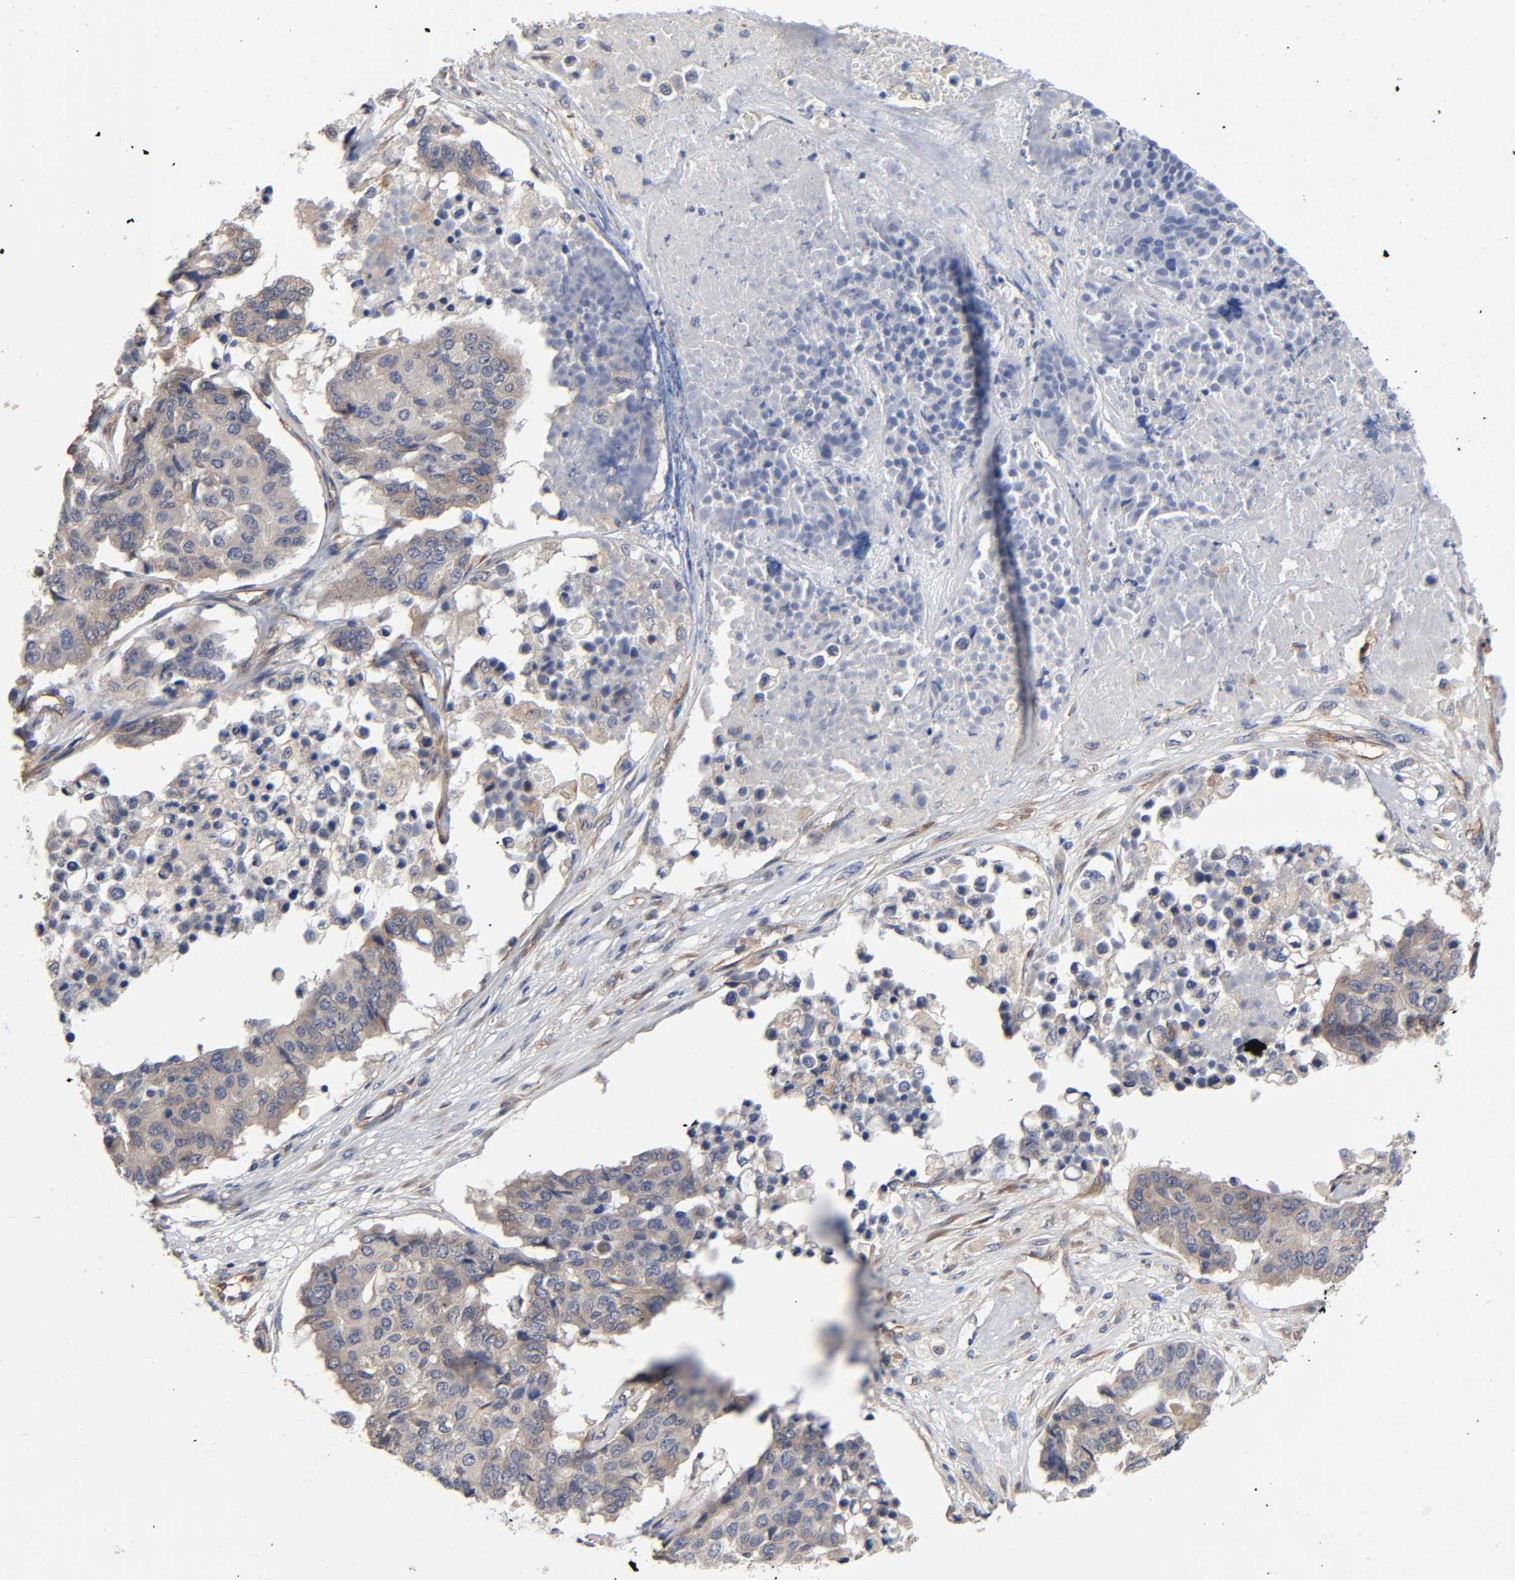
{"staining": {"intensity": "negative", "quantity": "none", "location": "none"}, "tissue": "pancreatic cancer", "cell_type": "Tumor cells", "image_type": "cancer", "snomed": [{"axis": "morphology", "description": "Adenocarcinoma, NOS"}, {"axis": "topography", "description": "Pancreas"}], "caption": "A high-resolution image shows IHC staining of adenocarcinoma (pancreatic), which displays no significant staining in tumor cells.", "gene": "RAB13", "patient": {"sex": "male", "age": 50}}